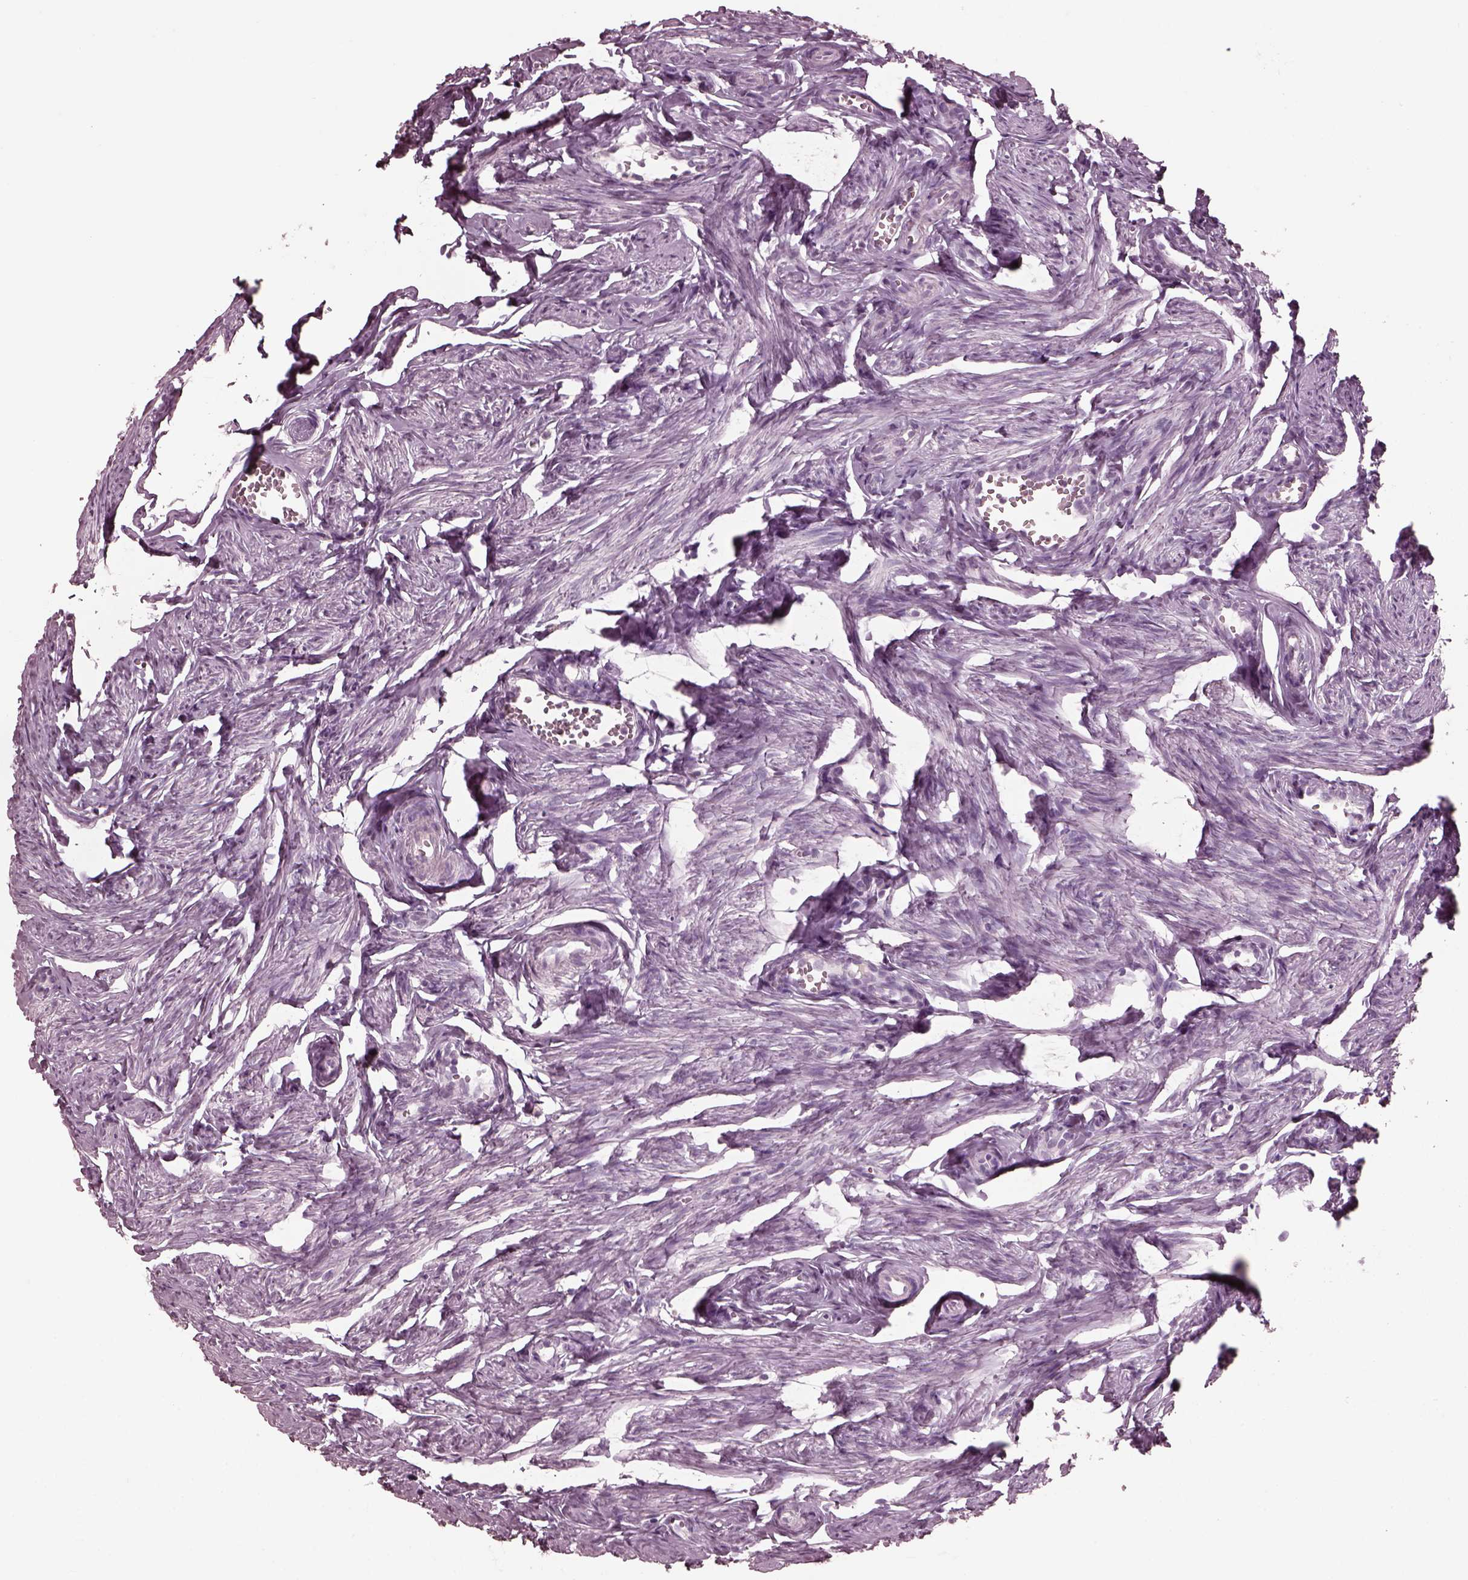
{"staining": {"intensity": "negative", "quantity": "none", "location": "none"}, "tissue": "fallopian tube", "cell_type": "Glandular cells", "image_type": "normal", "snomed": [{"axis": "morphology", "description": "Normal tissue, NOS"}, {"axis": "topography", "description": "Fallopian tube"}], "caption": "This is an IHC photomicrograph of benign human fallopian tube. There is no positivity in glandular cells.", "gene": "CGA", "patient": {"sex": "female", "age": 41}}